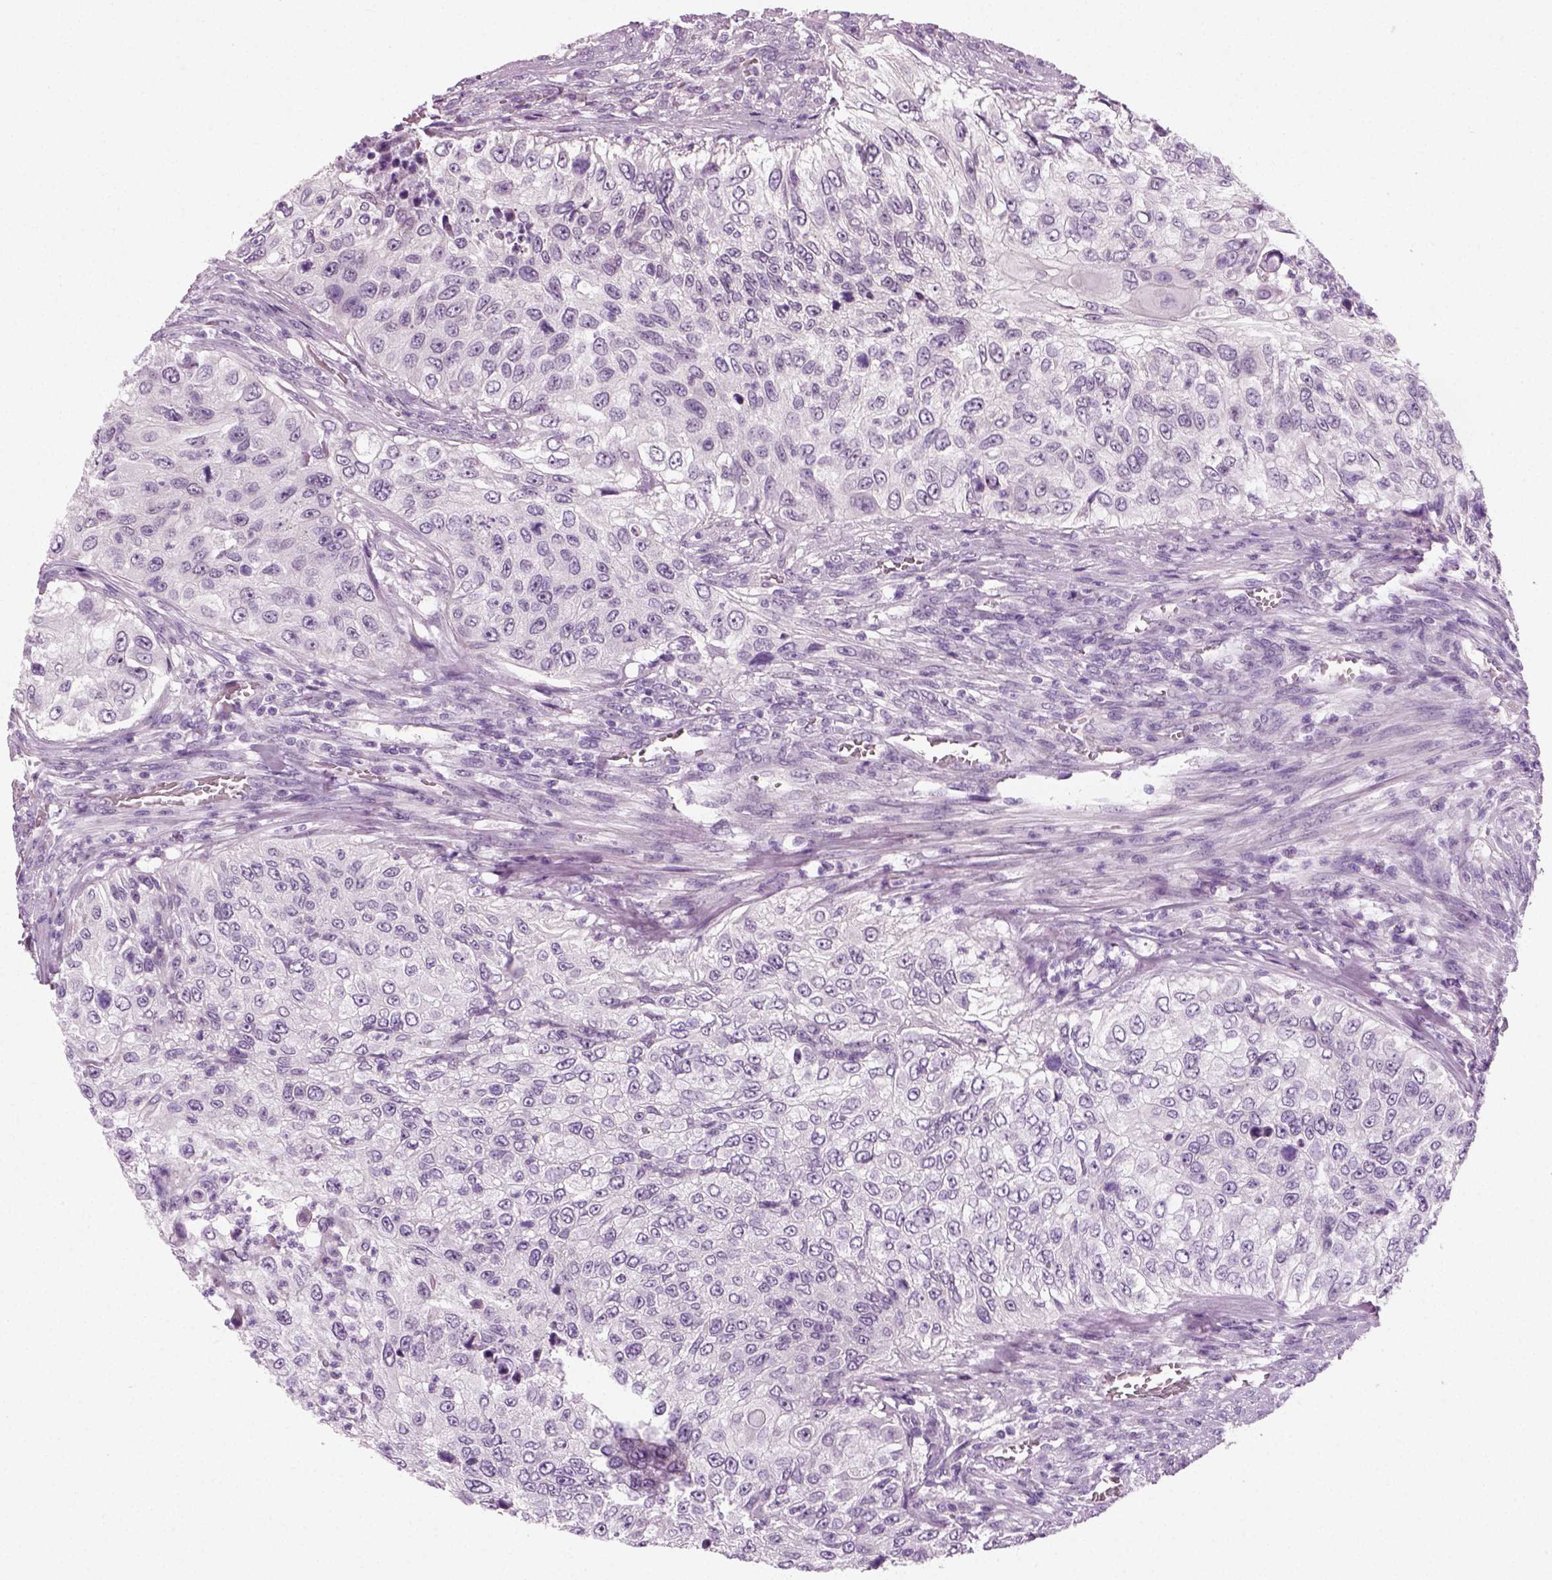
{"staining": {"intensity": "negative", "quantity": "none", "location": "none"}, "tissue": "urothelial cancer", "cell_type": "Tumor cells", "image_type": "cancer", "snomed": [{"axis": "morphology", "description": "Urothelial carcinoma, High grade"}, {"axis": "topography", "description": "Urinary bladder"}], "caption": "IHC micrograph of urothelial cancer stained for a protein (brown), which reveals no staining in tumor cells. Brightfield microscopy of immunohistochemistry stained with DAB (brown) and hematoxylin (blue), captured at high magnification.", "gene": "SPATA31E1", "patient": {"sex": "female", "age": 60}}